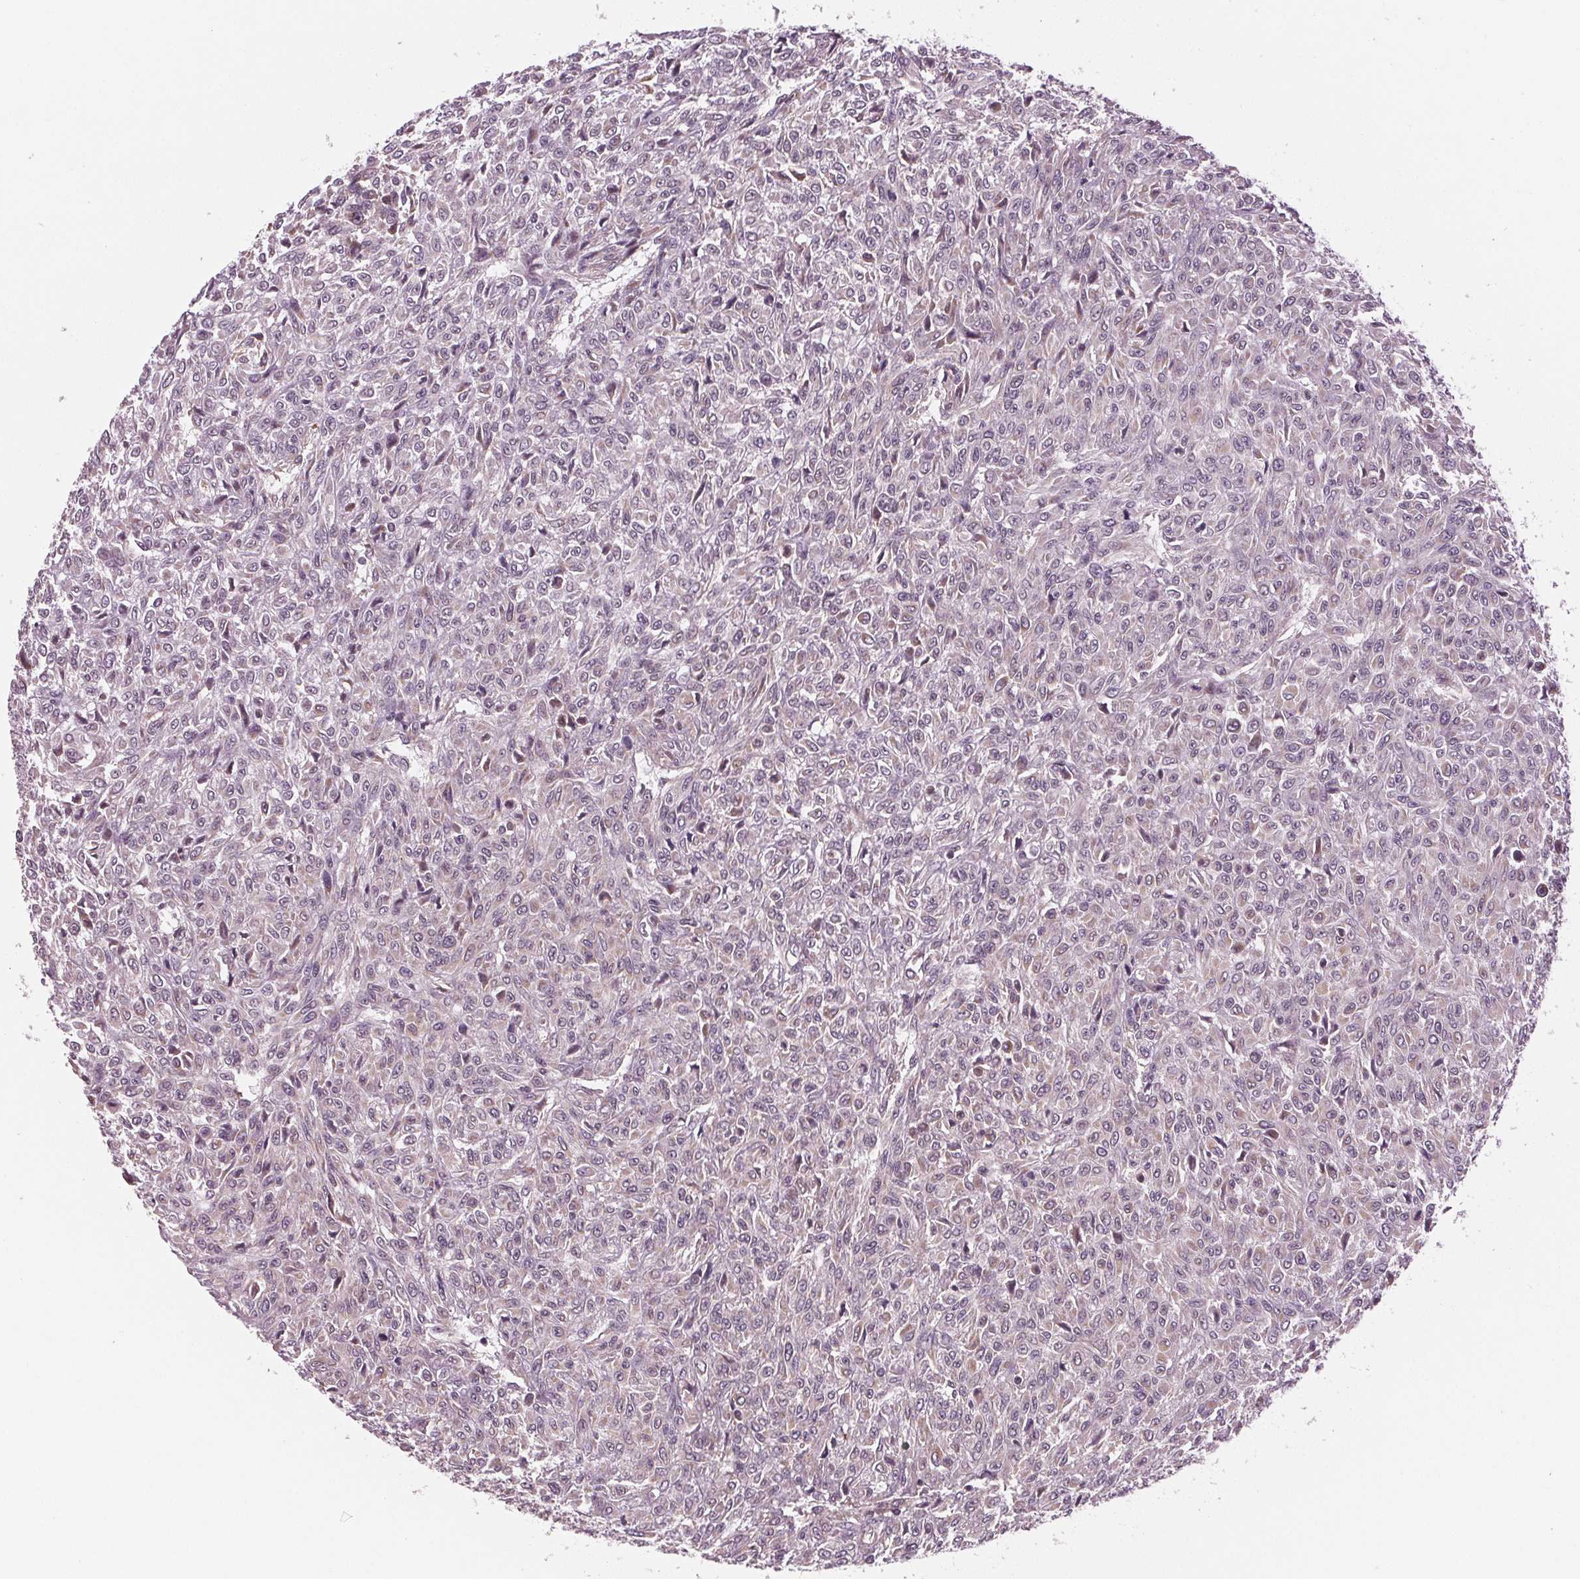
{"staining": {"intensity": "negative", "quantity": "none", "location": "none"}, "tissue": "renal cancer", "cell_type": "Tumor cells", "image_type": "cancer", "snomed": [{"axis": "morphology", "description": "Adenocarcinoma, NOS"}, {"axis": "topography", "description": "Kidney"}], "caption": "Protein analysis of adenocarcinoma (renal) exhibits no significant staining in tumor cells.", "gene": "STAT3", "patient": {"sex": "male", "age": 58}}